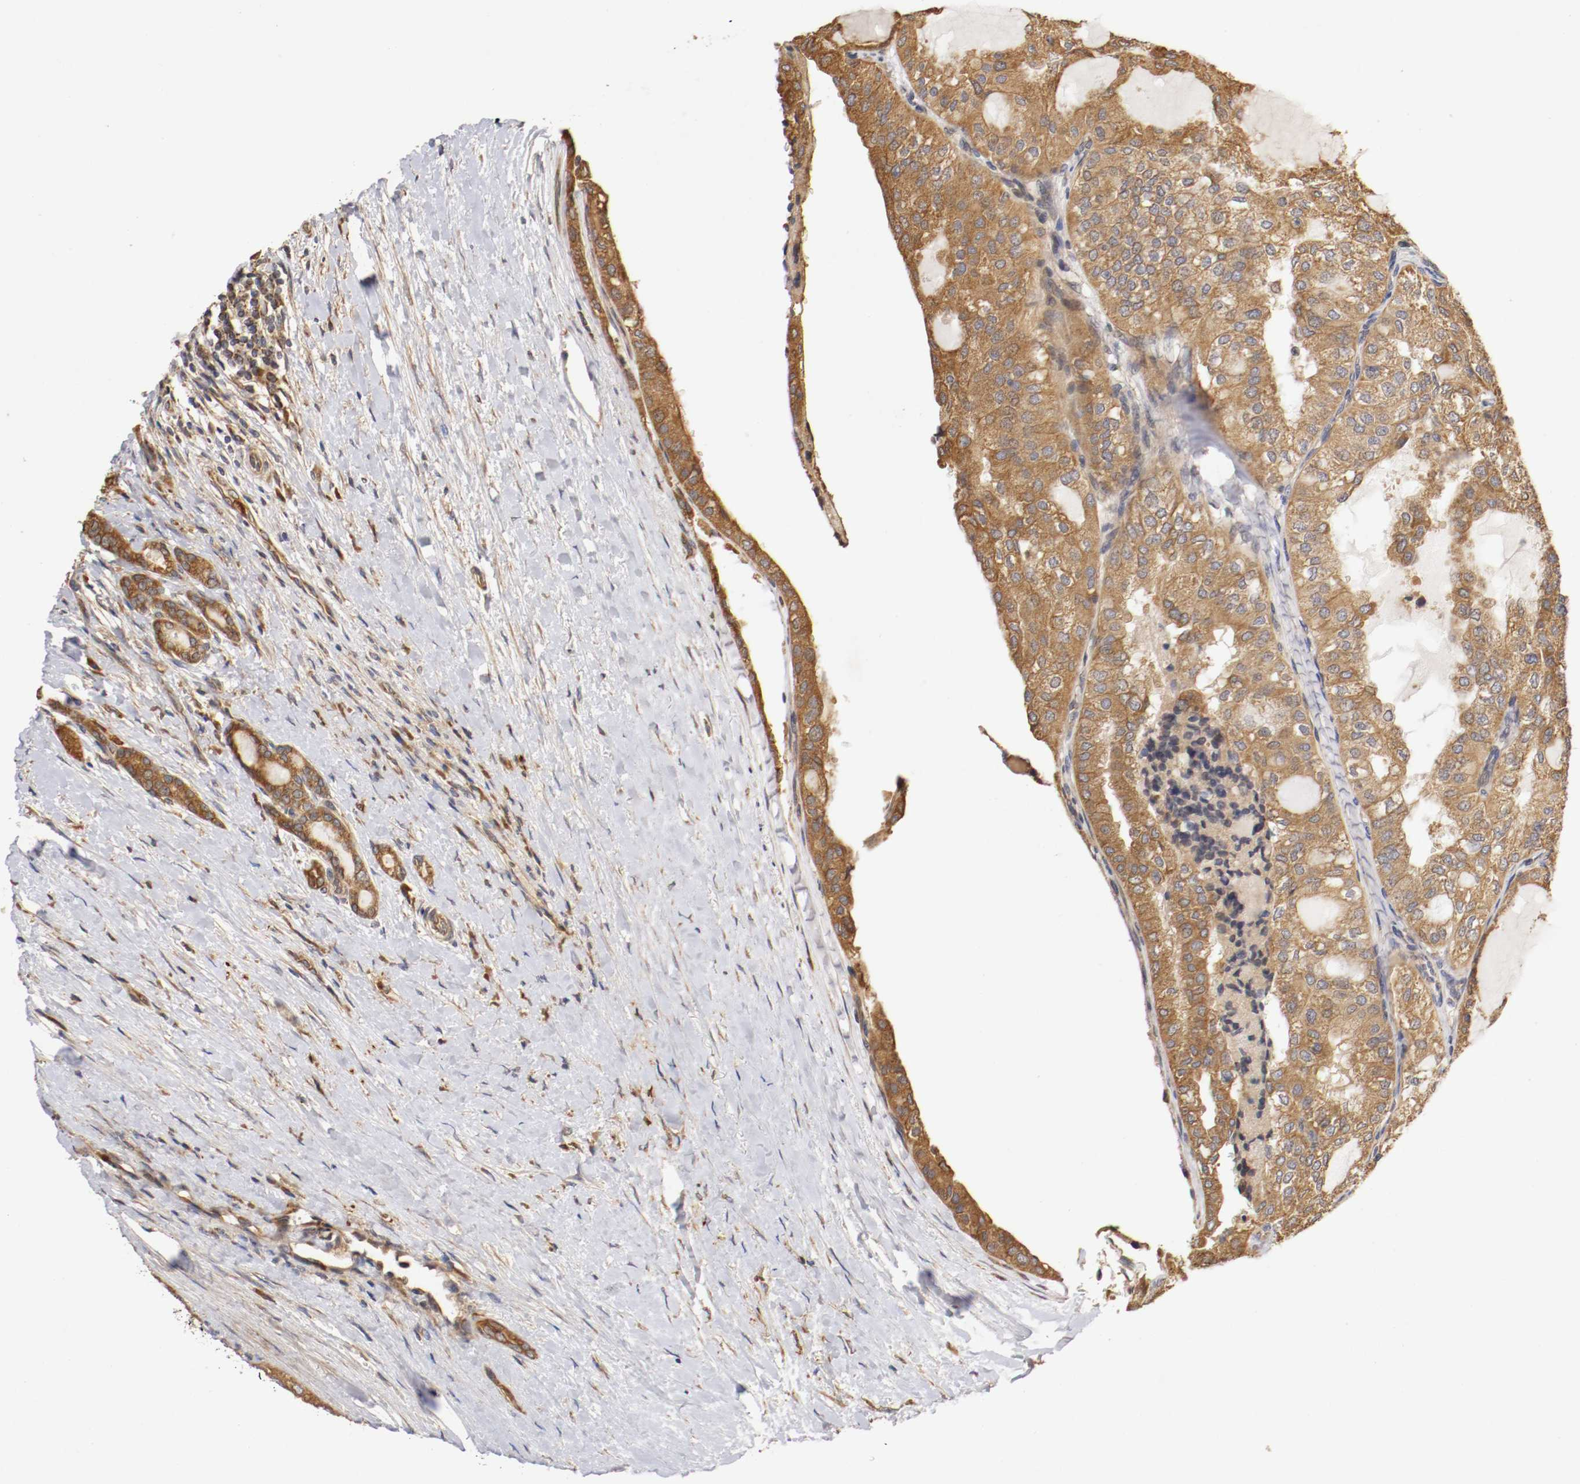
{"staining": {"intensity": "strong", "quantity": ">75%", "location": "cytoplasmic/membranous"}, "tissue": "thyroid cancer", "cell_type": "Tumor cells", "image_type": "cancer", "snomed": [{"axis": "morphology", "description": "Follicular adenoma carcinoma, NOS"}, {"axis": "topography", "description": "Thyroid gland"}], "caption": "Thyroid cancer stained with DAB immunohistochemistry displays high levels of strong cytoplasmic/membranous staining in approximately >75% of tumor cells.", "gene": "VEZT", "patient": {"sex": "male", "age": 75}}